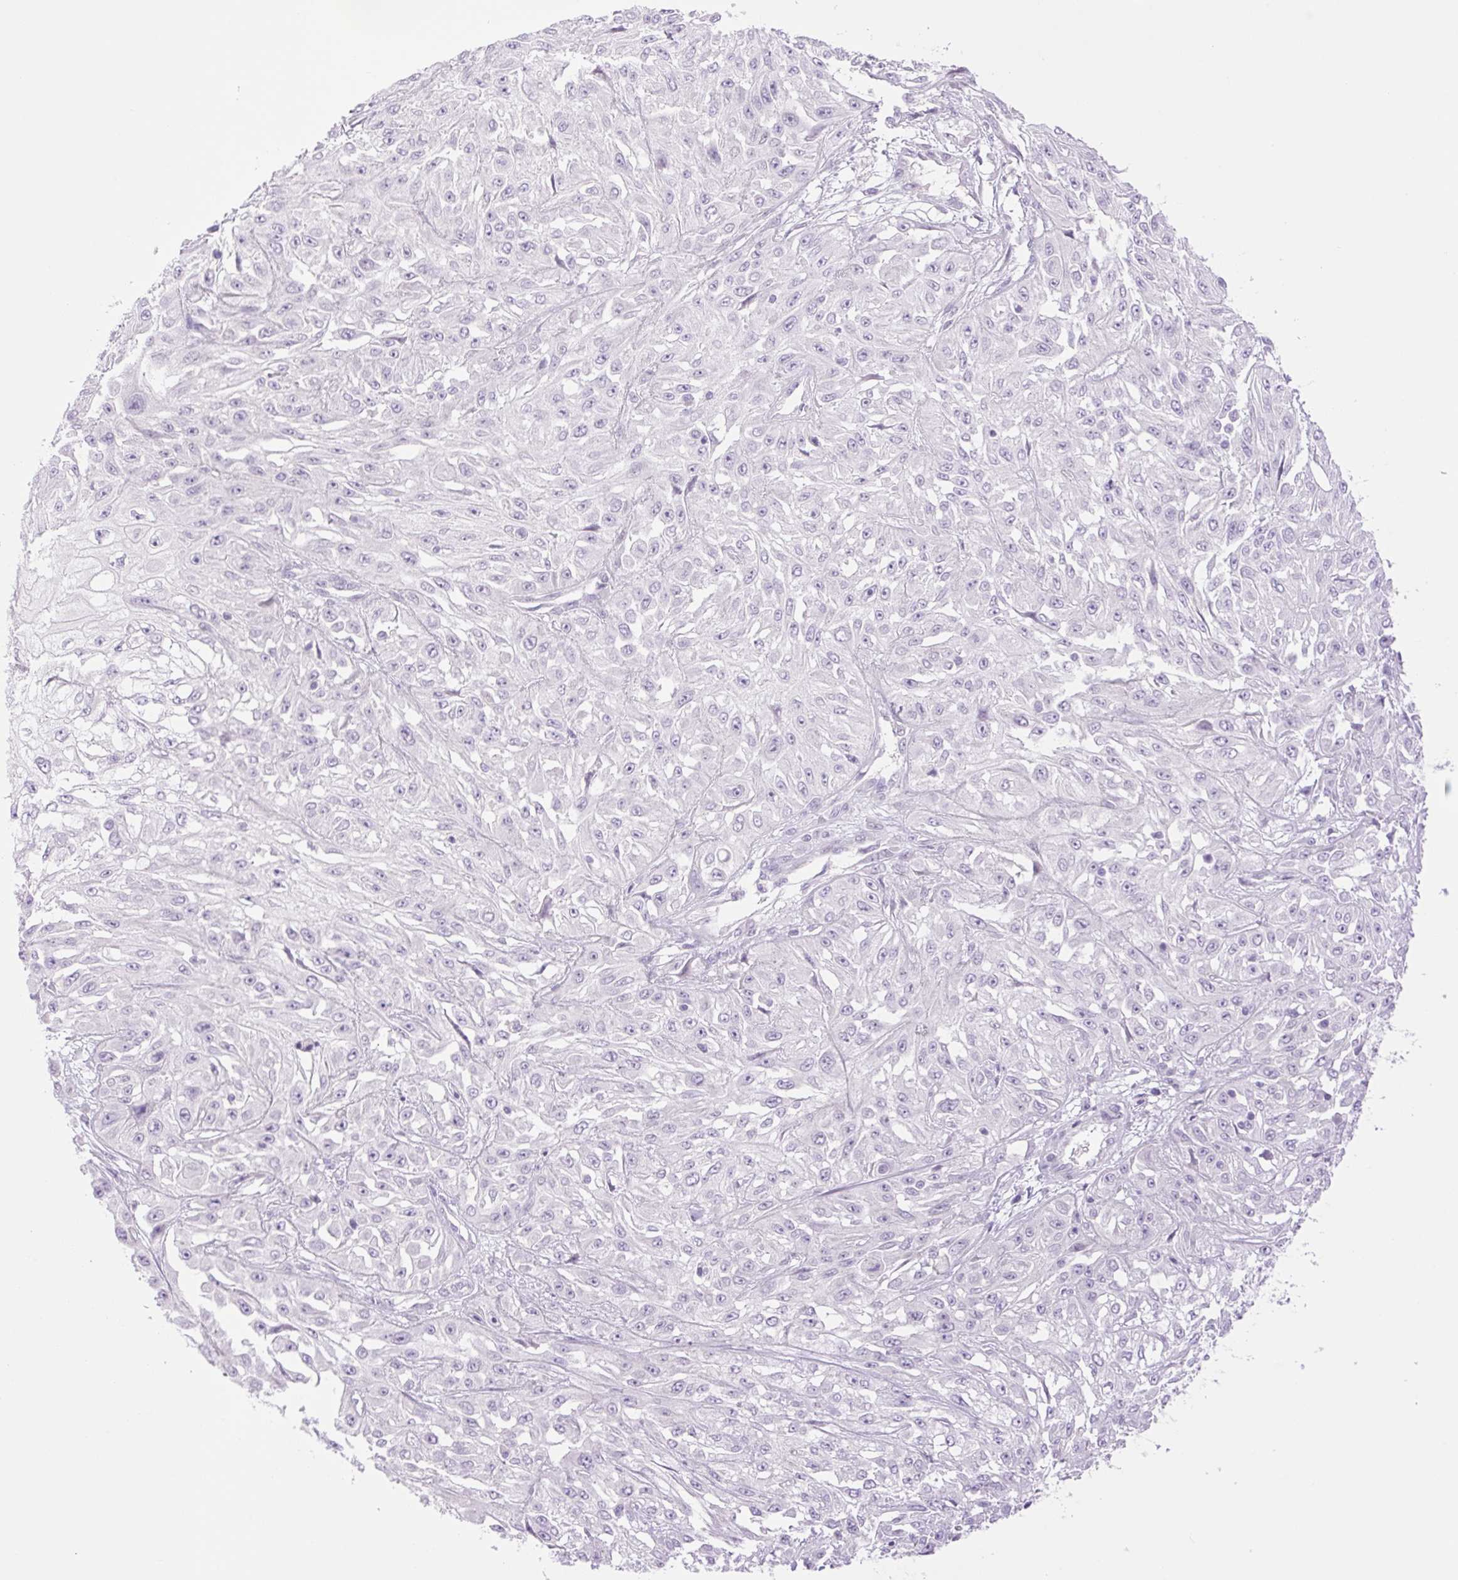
{"staining": {"intensity": "negative", "quantity": "none", "location": "none"}, "tissue": "skin cancer", "cell_type": "Tumor cells", "image_type": "cancer", "snomed": [{"axis": "morphology", "description": "Squamous cell carcinoma, NOS"}, {"axis": "morphology", "description": "Squamous cell carcinoma, metastatic, NOS"}, {"axis": "topography", "description": "Skin"}, {"axis": "topography", "description": "Lymph node"}], "caption": "Squamous cell carcinoma (skin) was stained to show a protein in brown. There is no significant positivity in tumor cells.", "gene": "TBX15", "patient": {"sex": "male", "age": 75}}